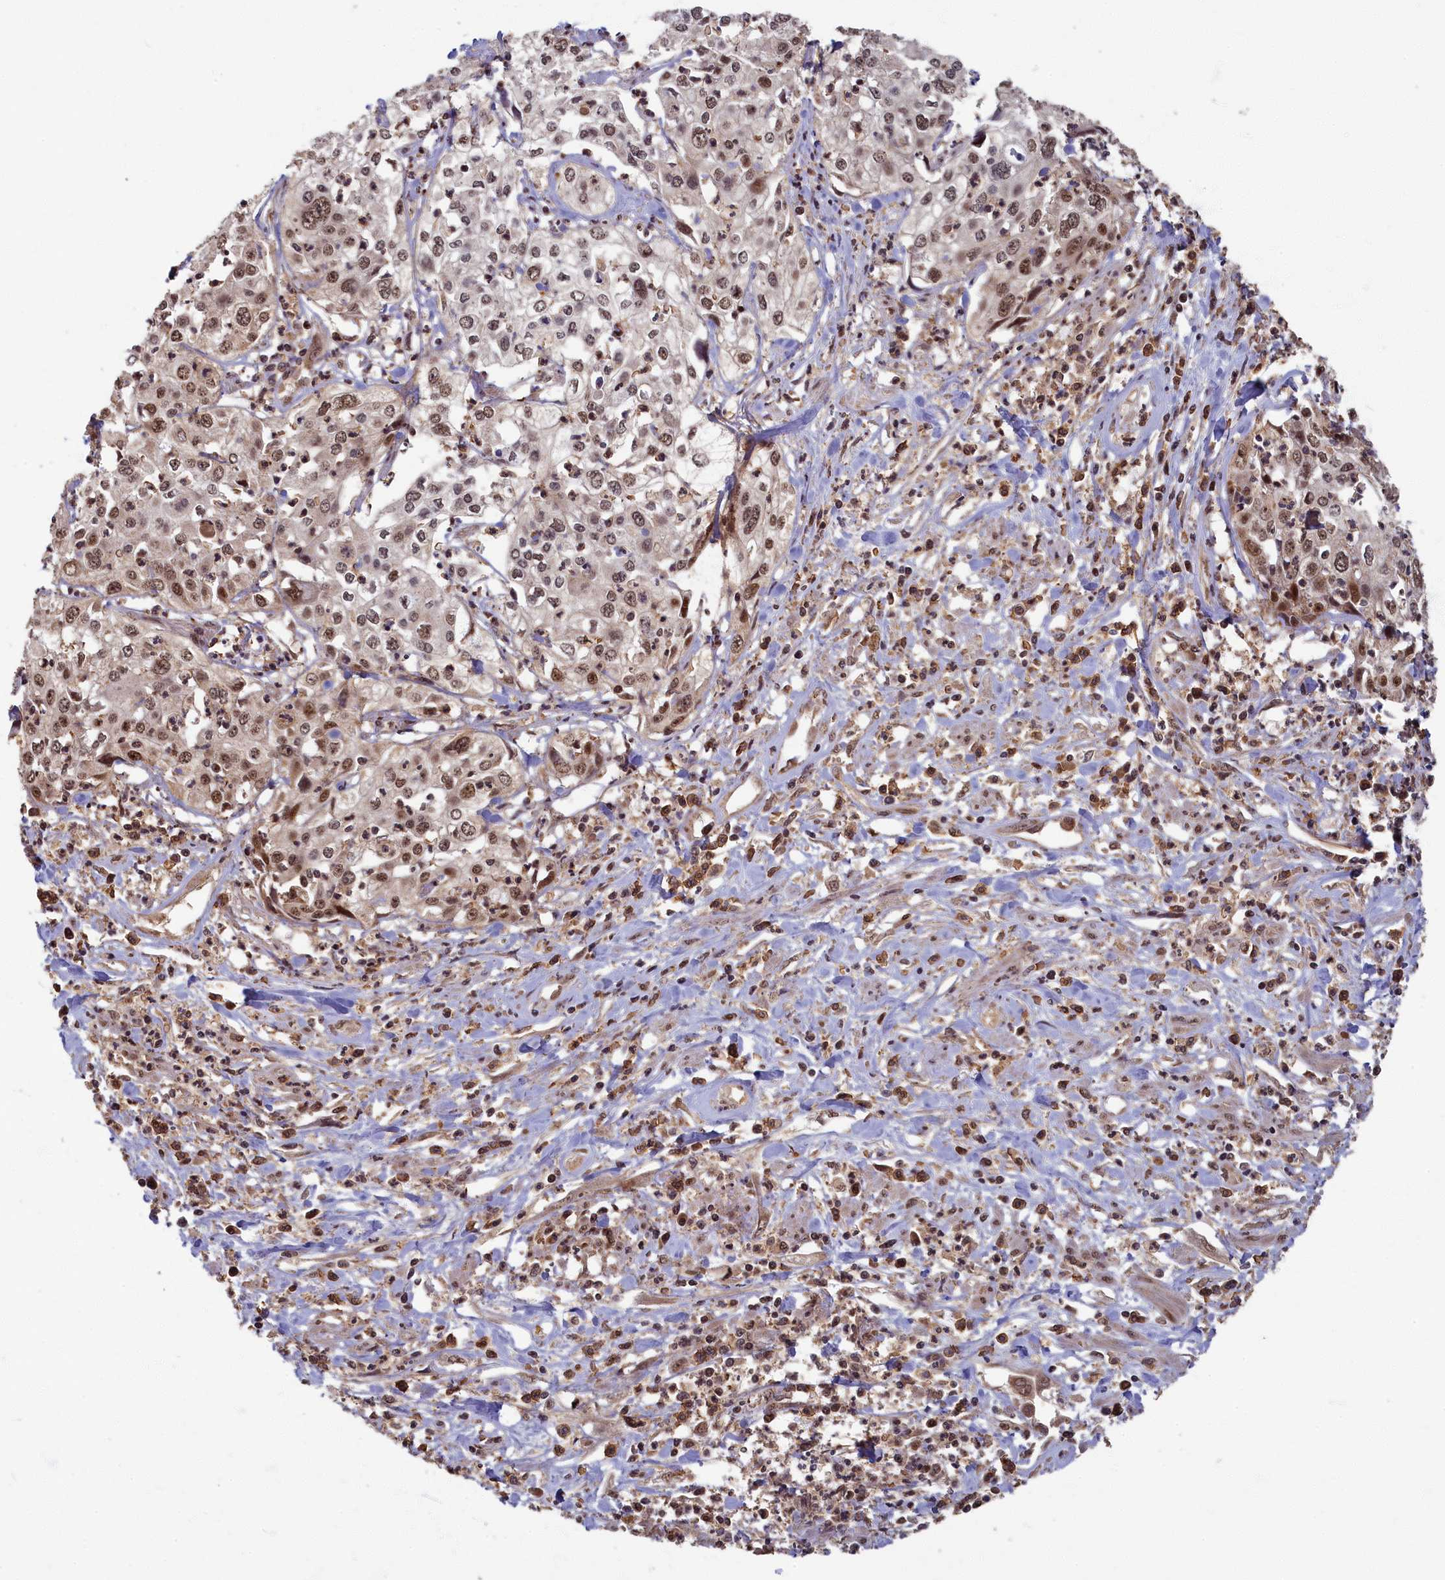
{"staining": {"intensity": "moderate", "quantity": ">75%", "location": "nuclear"}, "tissue": "cervical cancer", "cell_type": "Tumor cells", "image_type": "cancer", "snomed": [{"axis": "morphology", "description": "Squamous cell carcinoma, NOS"}, {"axis": "topography", "description": "Cervix"}], "caption": "This image shows IHC staining of cervical cancer, with medium moderate nuclear positivity in approximately >75% of tumor cells.", "gene": "BRCA1", "patient": {"sex": "female", "age": 31}}